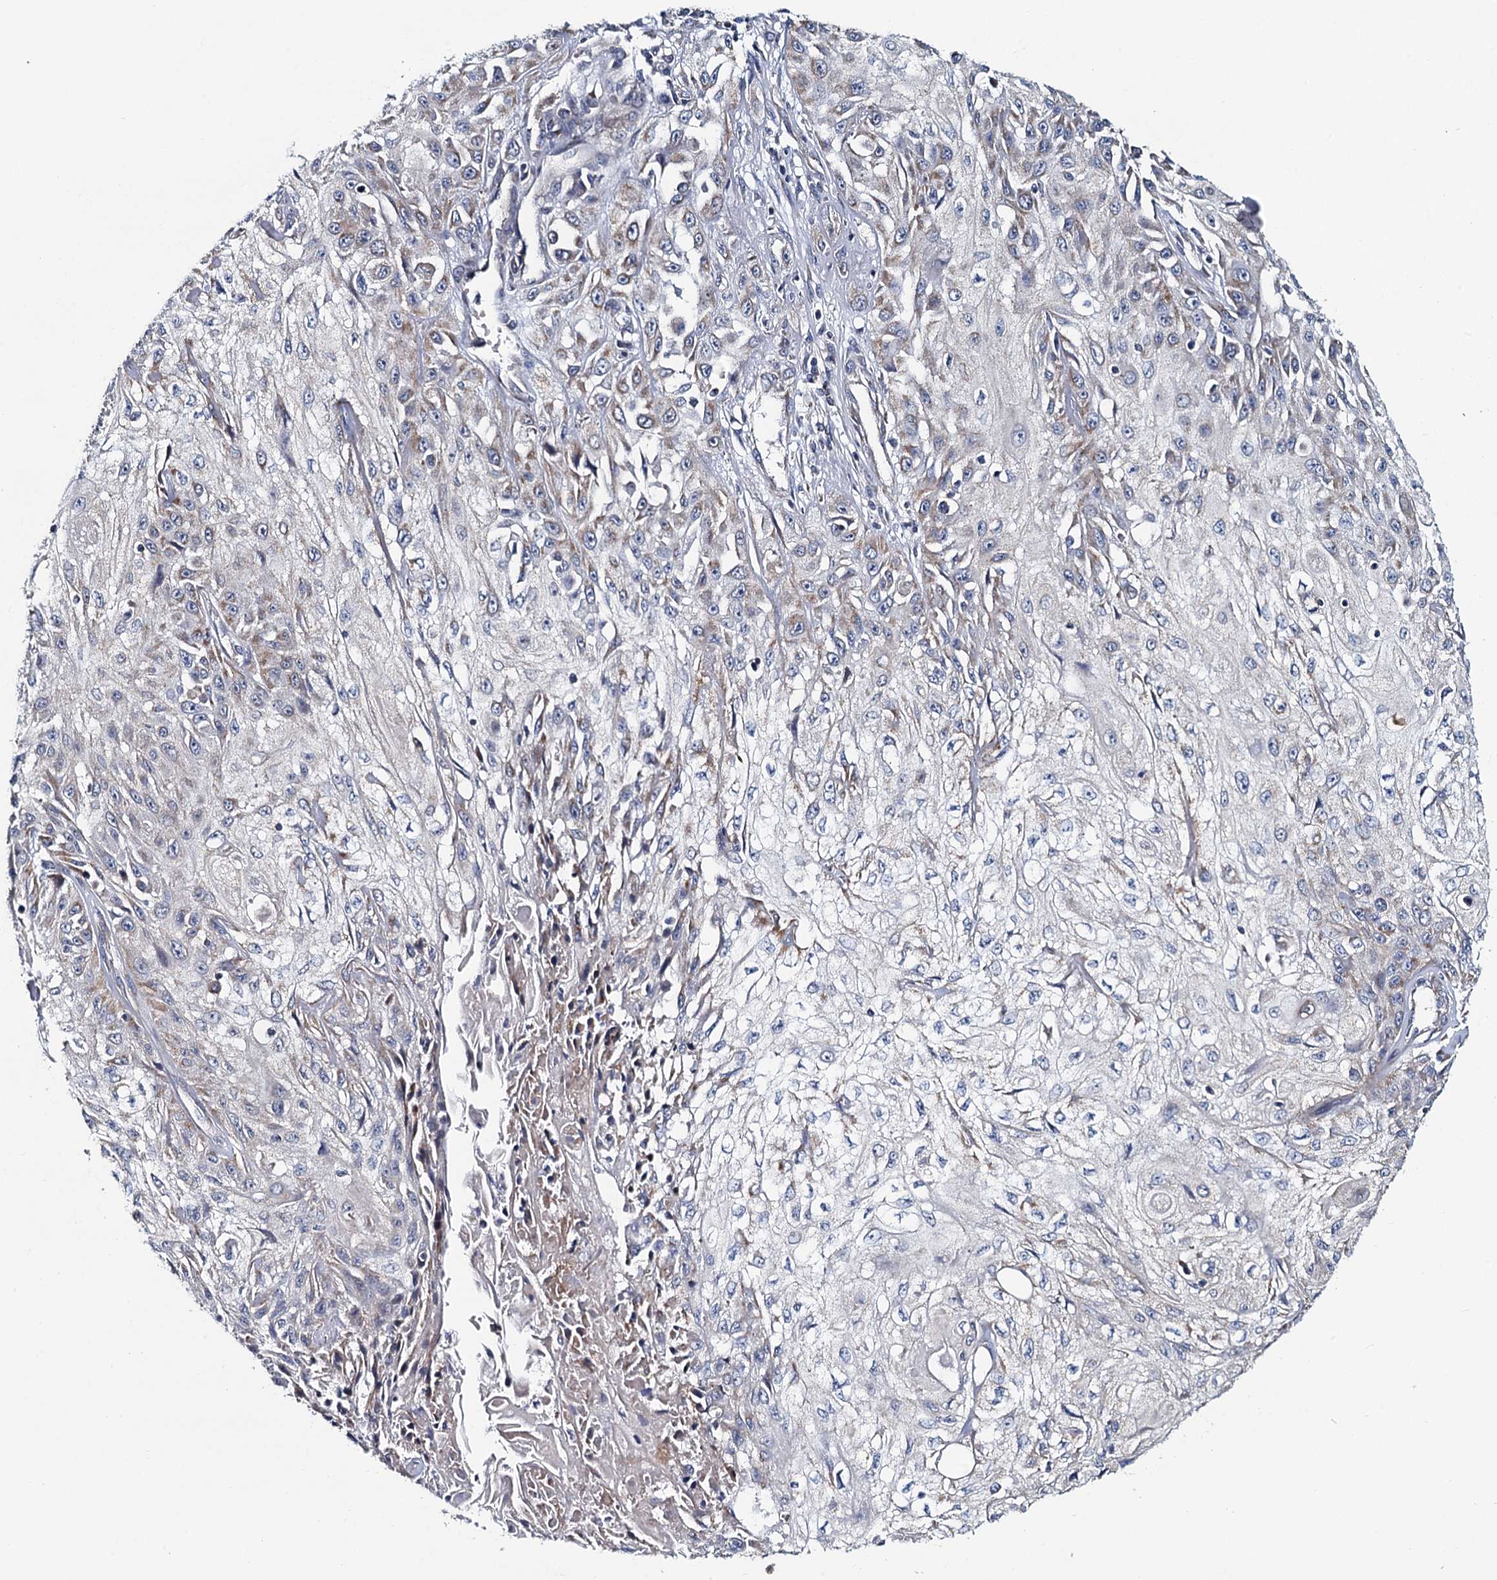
{"staining": {"intensity": "negative", "quantity": "none", "location": "none"}, "tissue": "skin cancer", "cell_type": "Tumor cells", "image_type": "cancer", "snomed": [{"axis": "morphology", "description": "Squamous cell carcinoma, NOS"}, {"axis": "morphology", "description": "Squamous cell carcinoma, metastatic, NOS"}, {"axis": "topography", "description": "Skin"}, {"axis": "topography", "description": "Lymph node"}], "caption": "Immunohistochemistry image of skin cancer (metastatic squamous cell carcinoma) stained for a protein (brown), which demonstrates no staining in tumor cells.", "gene": "KCTD4", "patient": {"sex": "male", "age": 75}}